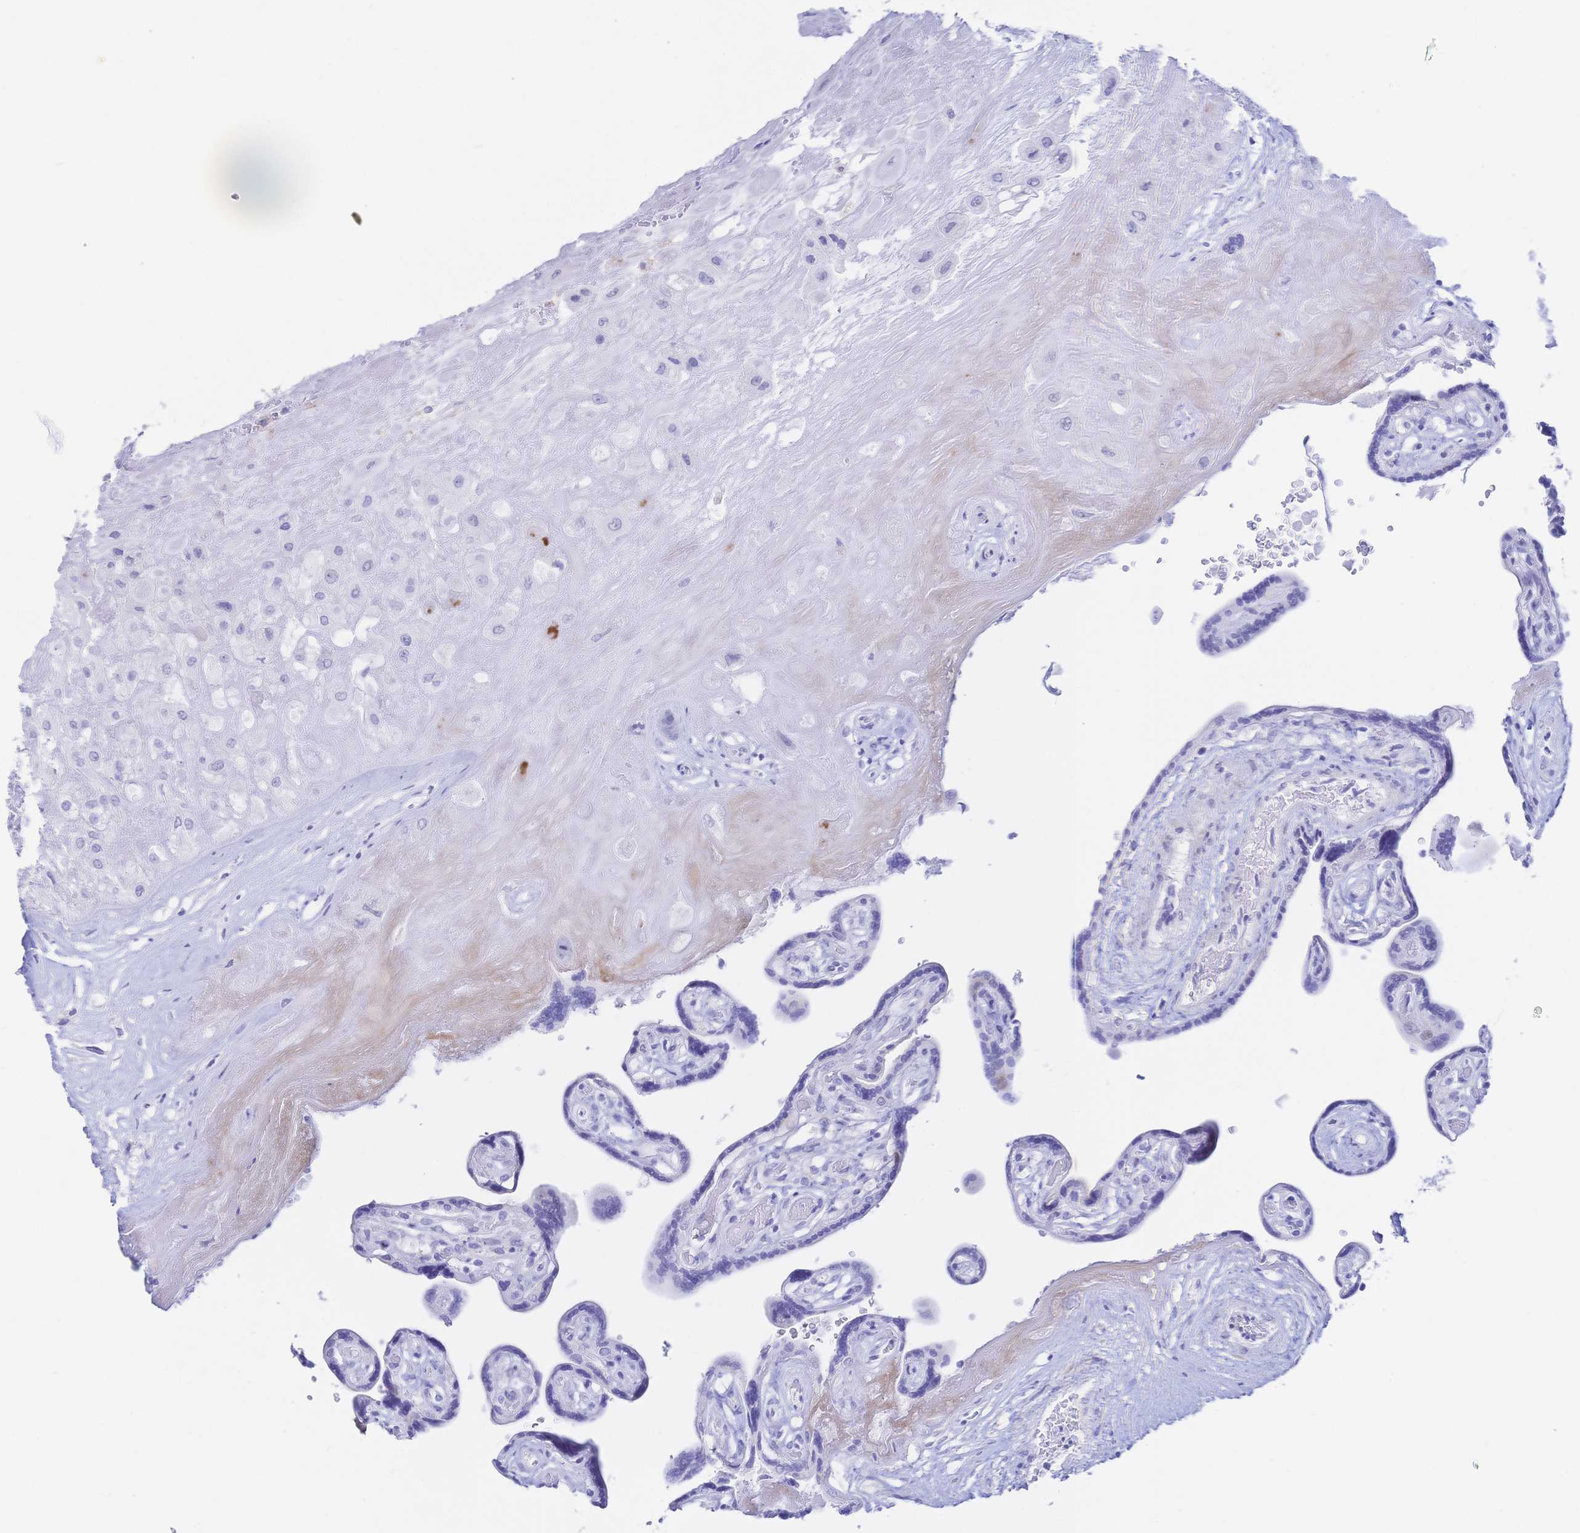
{"staining": {"intensity": "negative", "quantity": "none", "location": "none"}, "tissue": "placenta", "cell_type": "Decidual cells", "image_type": "normal", "snomed": [{"axis": "morphology", "description": "Normal tissue, NOS"}, {"axis": "topography", "description": "Placenta"}], "caption": "The immunohistochemistry histopathology image has no significant staining in decidual cells of placenta. (DAB (3,3'-diaminobenzidine) IHC, high magnification).", "gene": "KCNH6", "patient": {"sex": "female", "age": 32}}